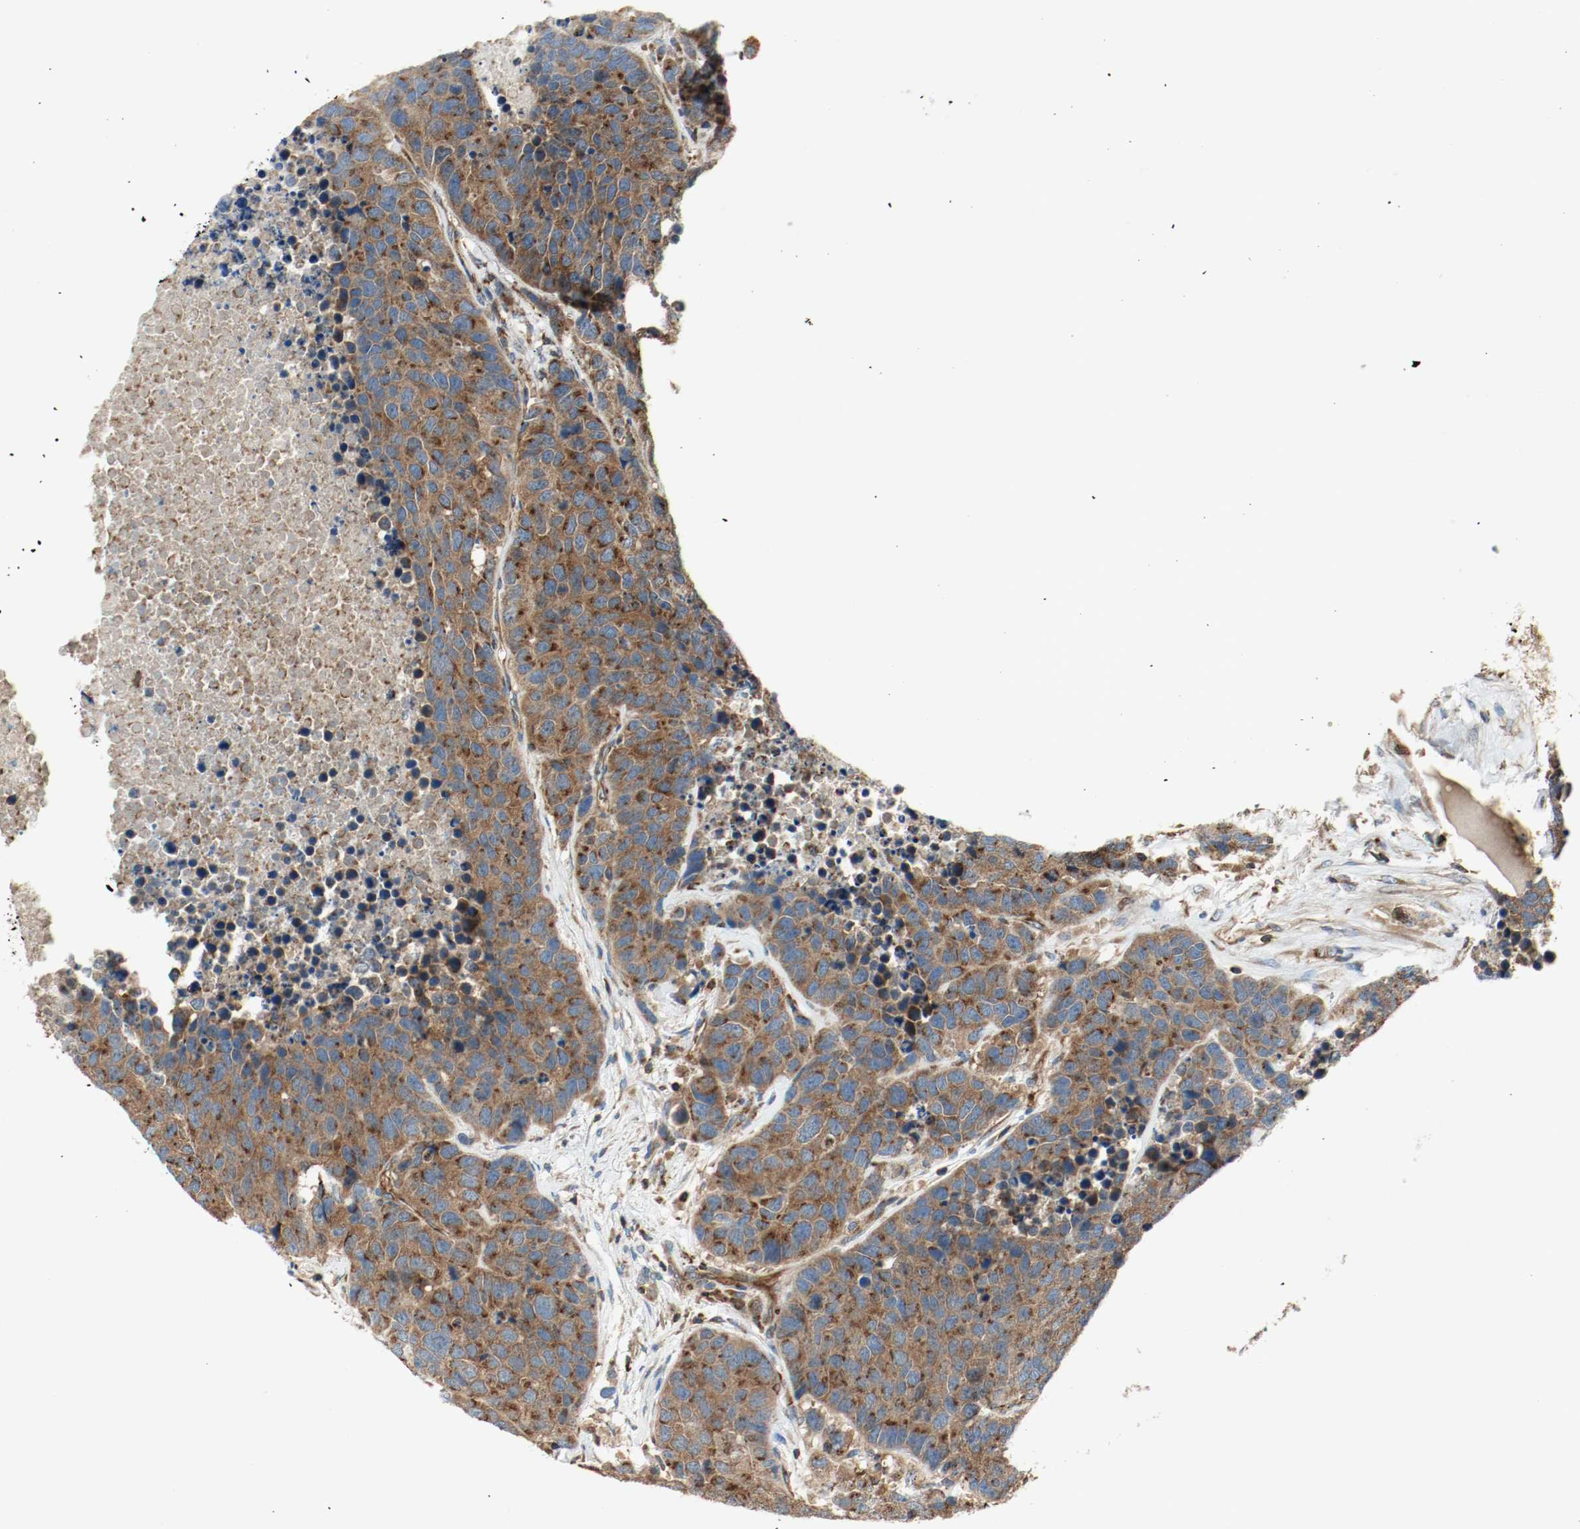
{"staining": {"intensity": "strong", "quantity": ">75%", "location": "cytoplasmic/membranous"}, "tissue": "carcinoid", "cell_type": "Tumor cells", "image_type": "cancer", "snomed": [{"axis": "morphology", "description": "Carcinoid, malignant, NOS"}, {"axis": "topography", "description": "Lung"}], "caption": "Carcinoid tissue demonstrates strong cytoplasmic/membranous expression in approximately >75% of tumor cells", "gene": "PLCG1", "patient": {"sex": "male", "age": 60}}